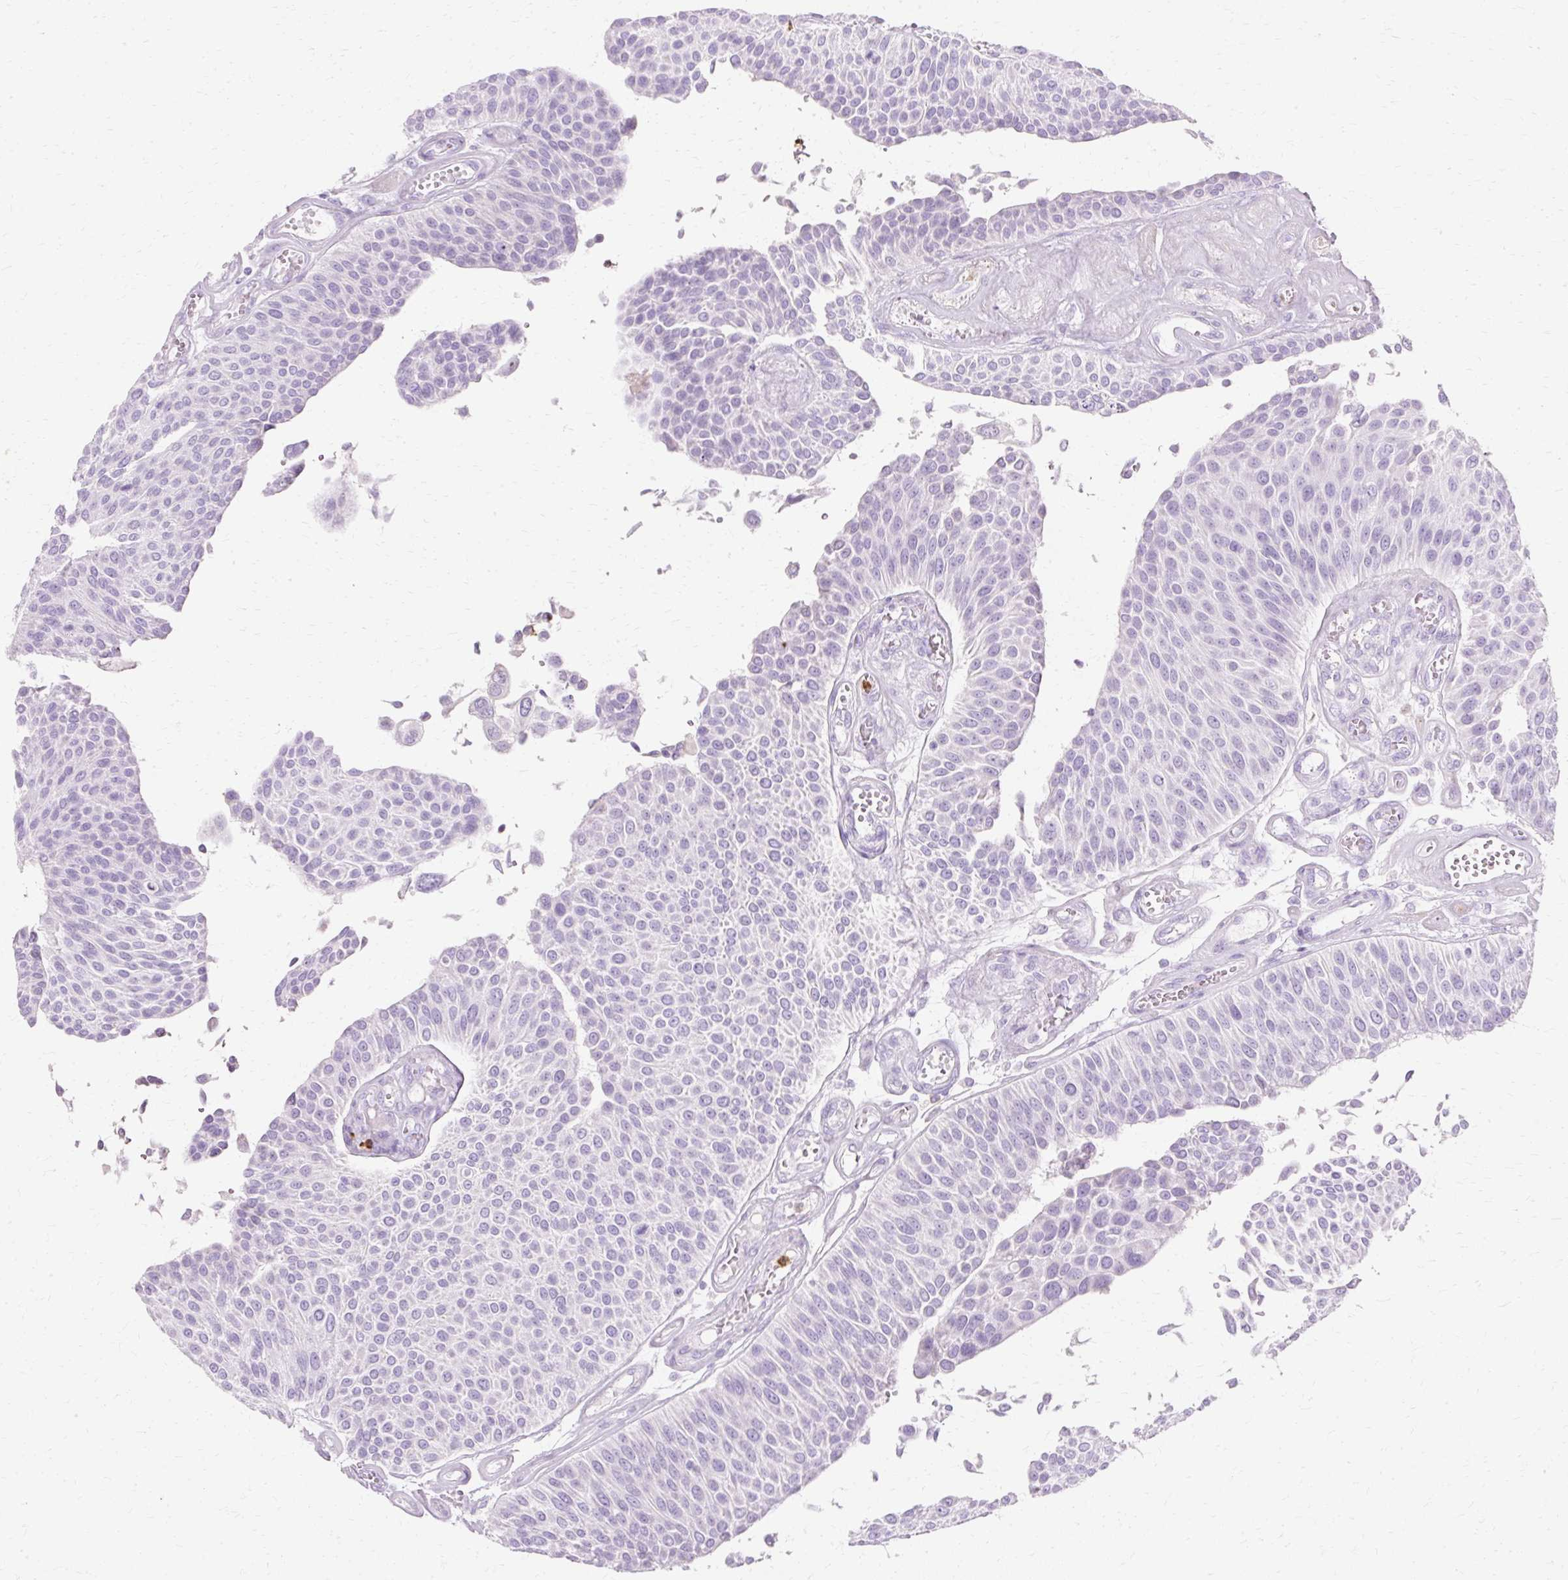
{"staining": {"intensity": "negative", "quantity": "none", "location": "none"}, "tissue": "urothelial cancer", "cell_type": "Tumor cells", "image_type": "cancer", "snomed": [{"axis": "morphology", "description": "Urothelial carcinoma, NOS"}, {"axis": "topography", "description": "Urinary bladder"}], "caption": "A high-resolution photomicrograph shows immunohistochemistry (IHC) staining of urothelial cancer, which reveals no significant positivity in tumor cells. Nuclei are stained in blue.", "gene": "DEFA1", "patient": {"sex": "male", "age": 55}}